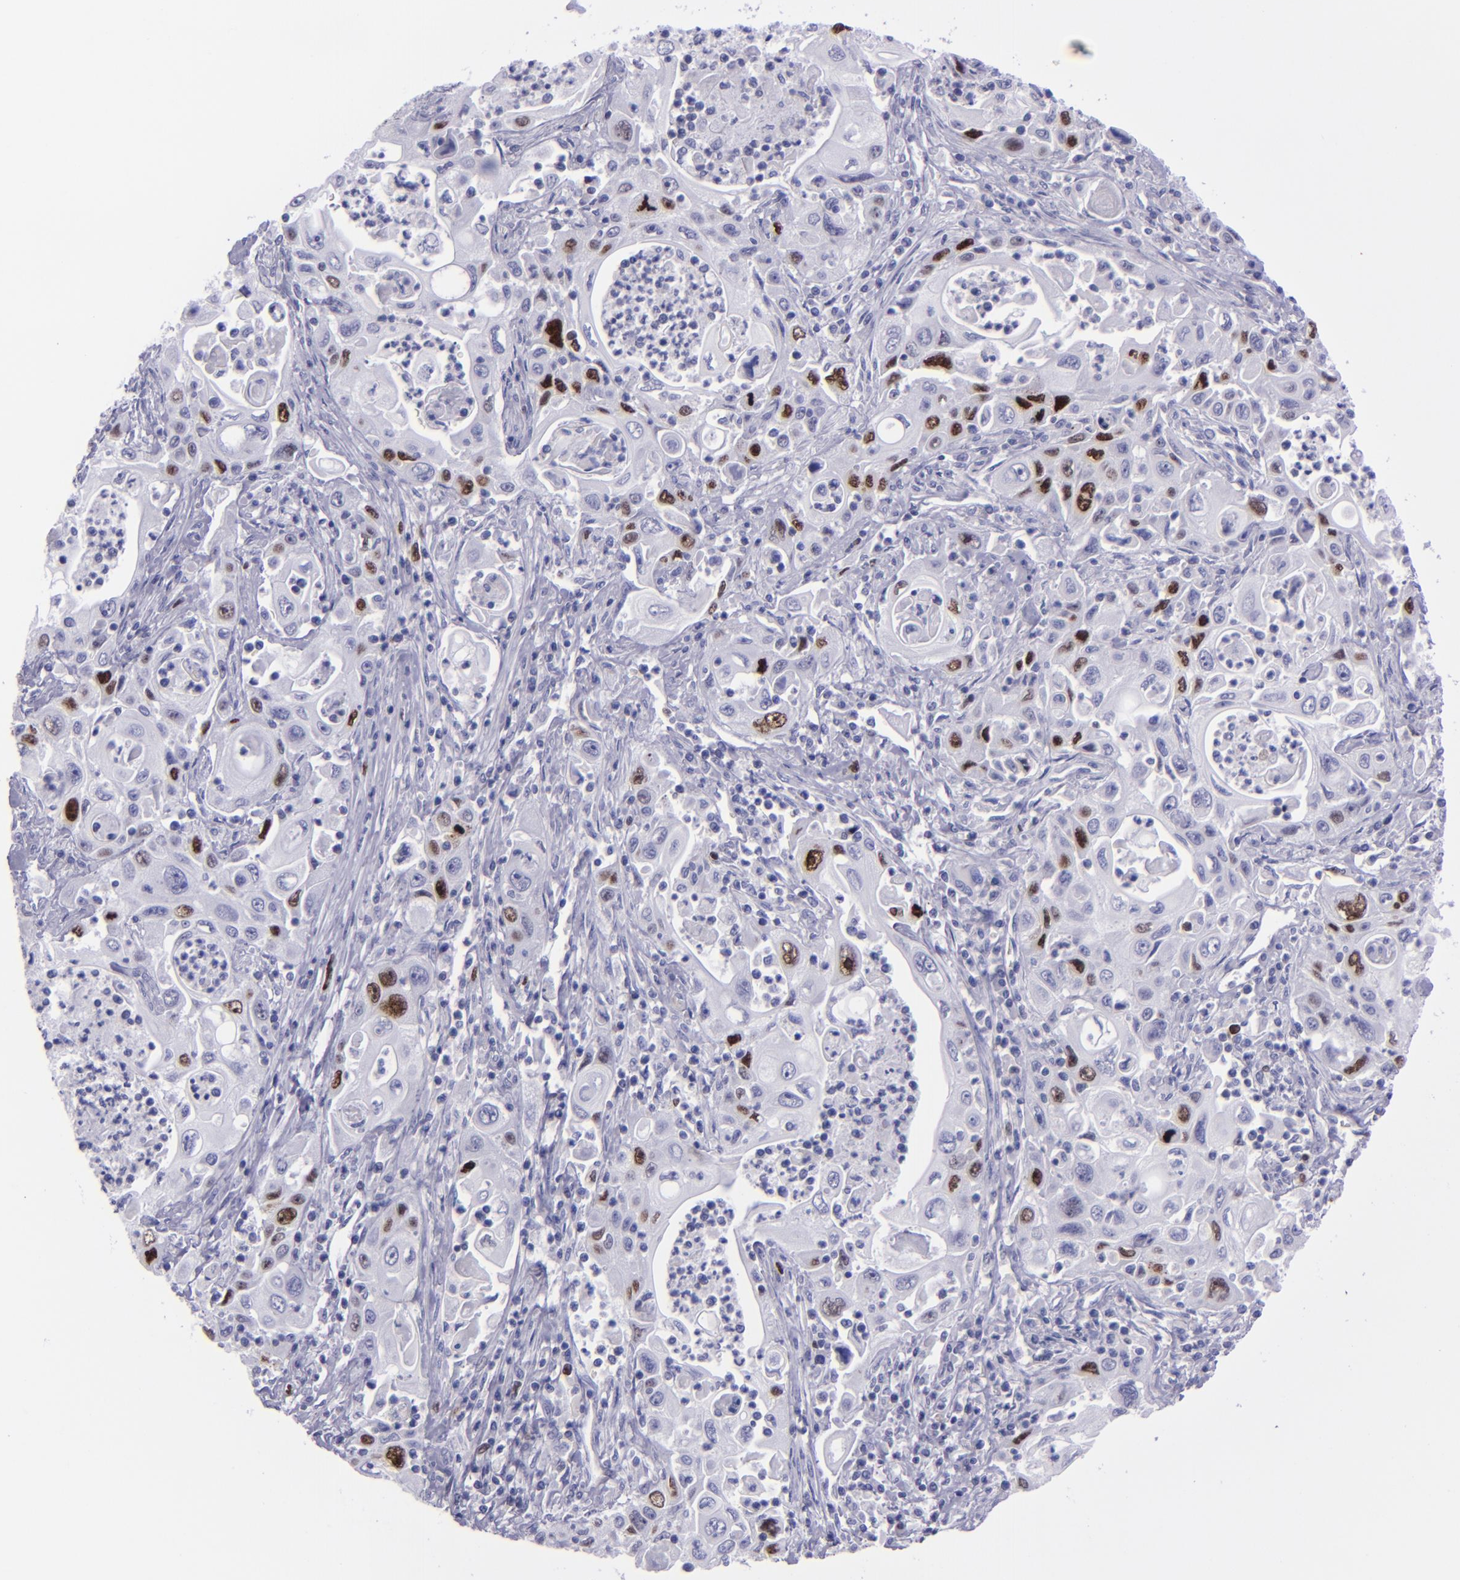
{"staining": {"intensity": "strong", "quantity": "<25%", "location": "nuclear"}, "tissue": "pancreatic cancer", "cell_type": "Tumor cells", "image_type": "cancer", "snomed": [{"axis": "morphology", "description": "Adenocarcinoma, NOS"}, {"axis": "topography", "description": "Pancreas"}], "caption": "The micrograph exhibits immunohistochemical staining of pancreatic cancer (adenocarcinoma). There is strong nuclear staining is identified in about <25% of tumor cells. Nuclei are stained in blue.", "gene": "TOP2A", "patient": {"sex": "male", "age": 70}}